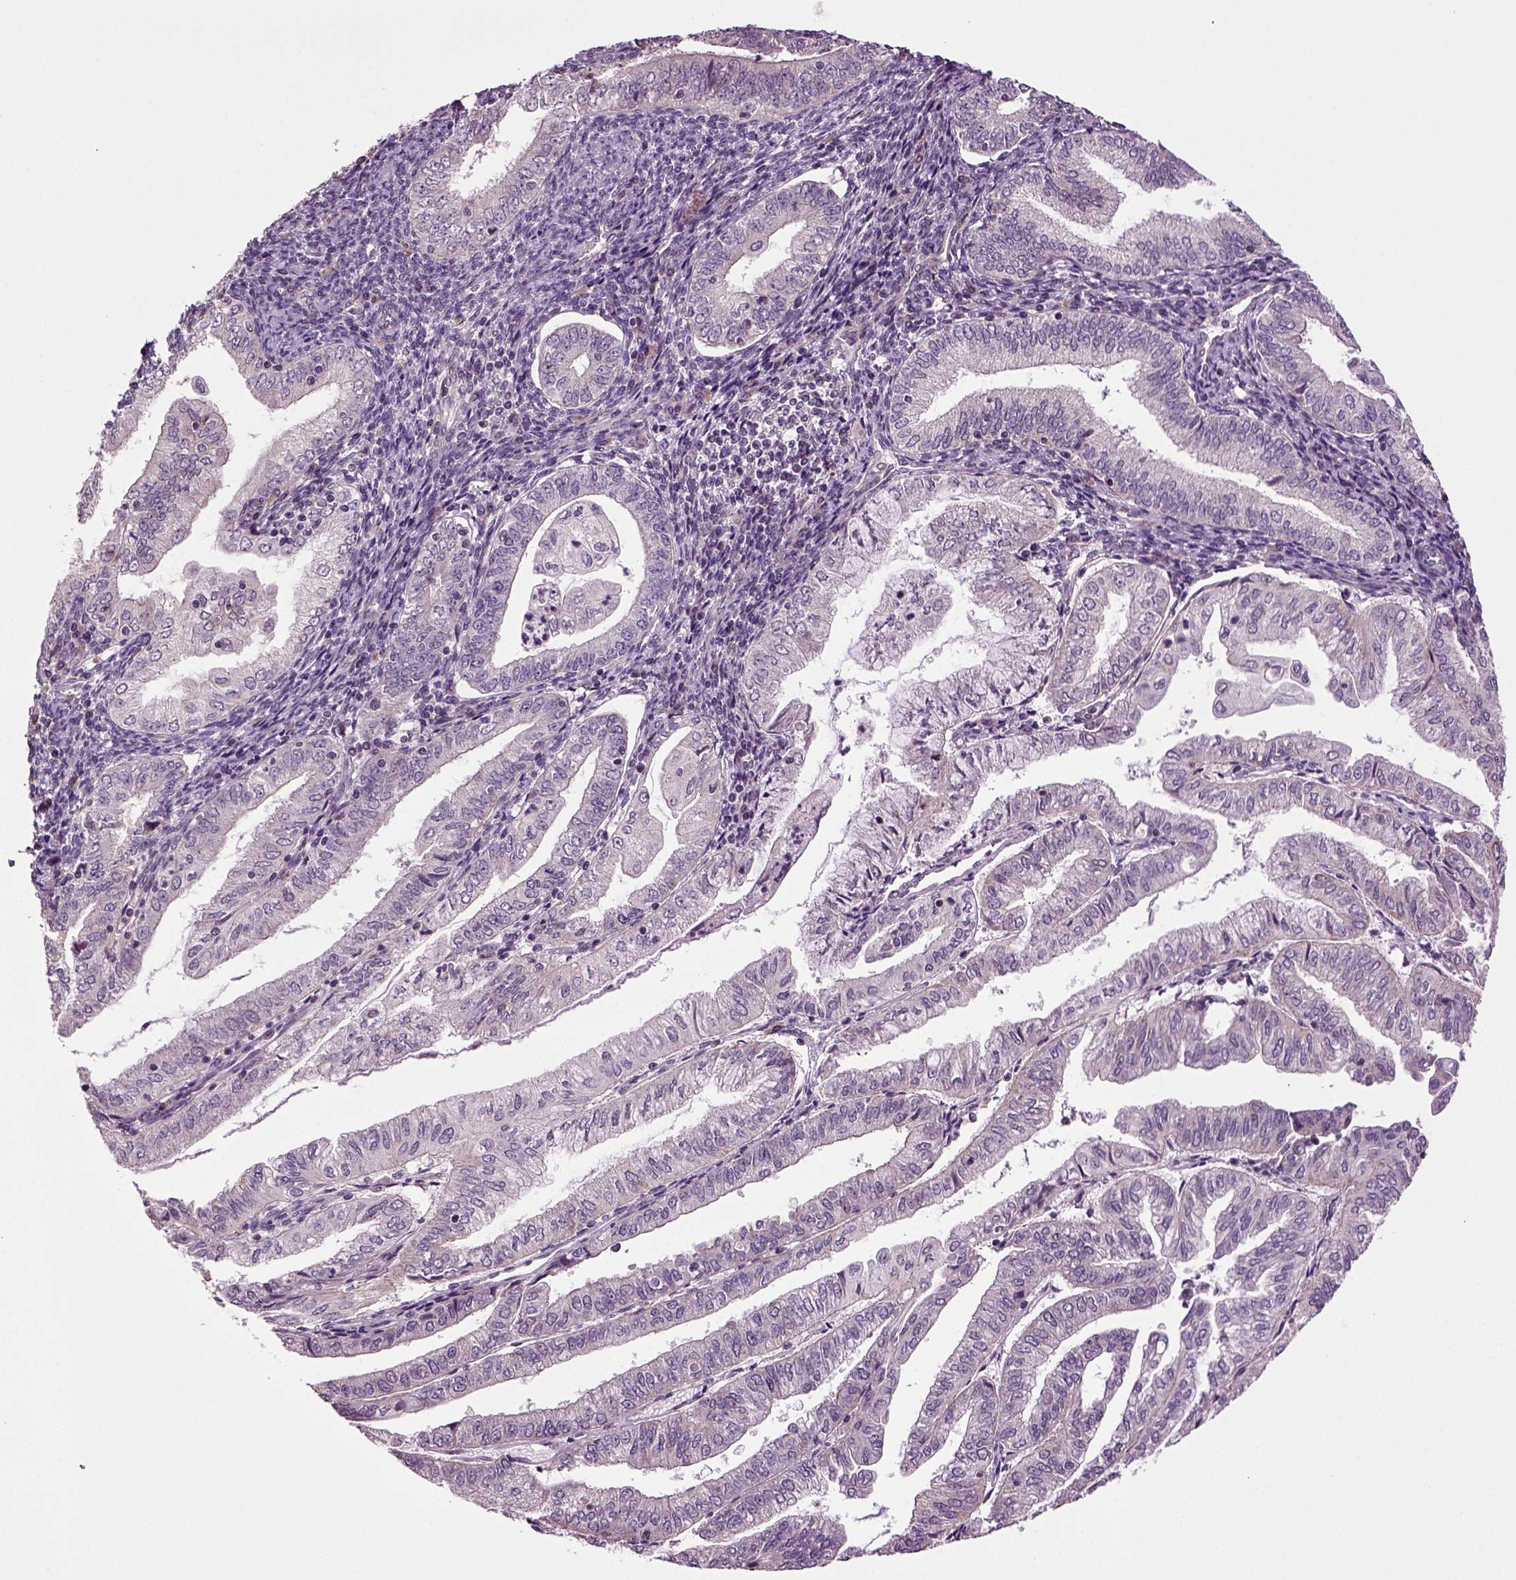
{"staining": {"intensity": "negative", "quantity": "none", "location": "none"}, "tissue": "endometrial cancer", "cell_type": "Tumor cells", "image_type": "cancer", "snomed": [{"axis": "morphology", "description": "Adenocarcinoma, NOS"}, {"axis": "topography", "description": "Endometrium"}], "caption": "This is an immunohistochemistry histopathology image of endometrial cancer (adenocarcinoma). There is no staining in tumor cells.", "gene": "HAGHL", "patient": {"sex": "female", "age": 55}}